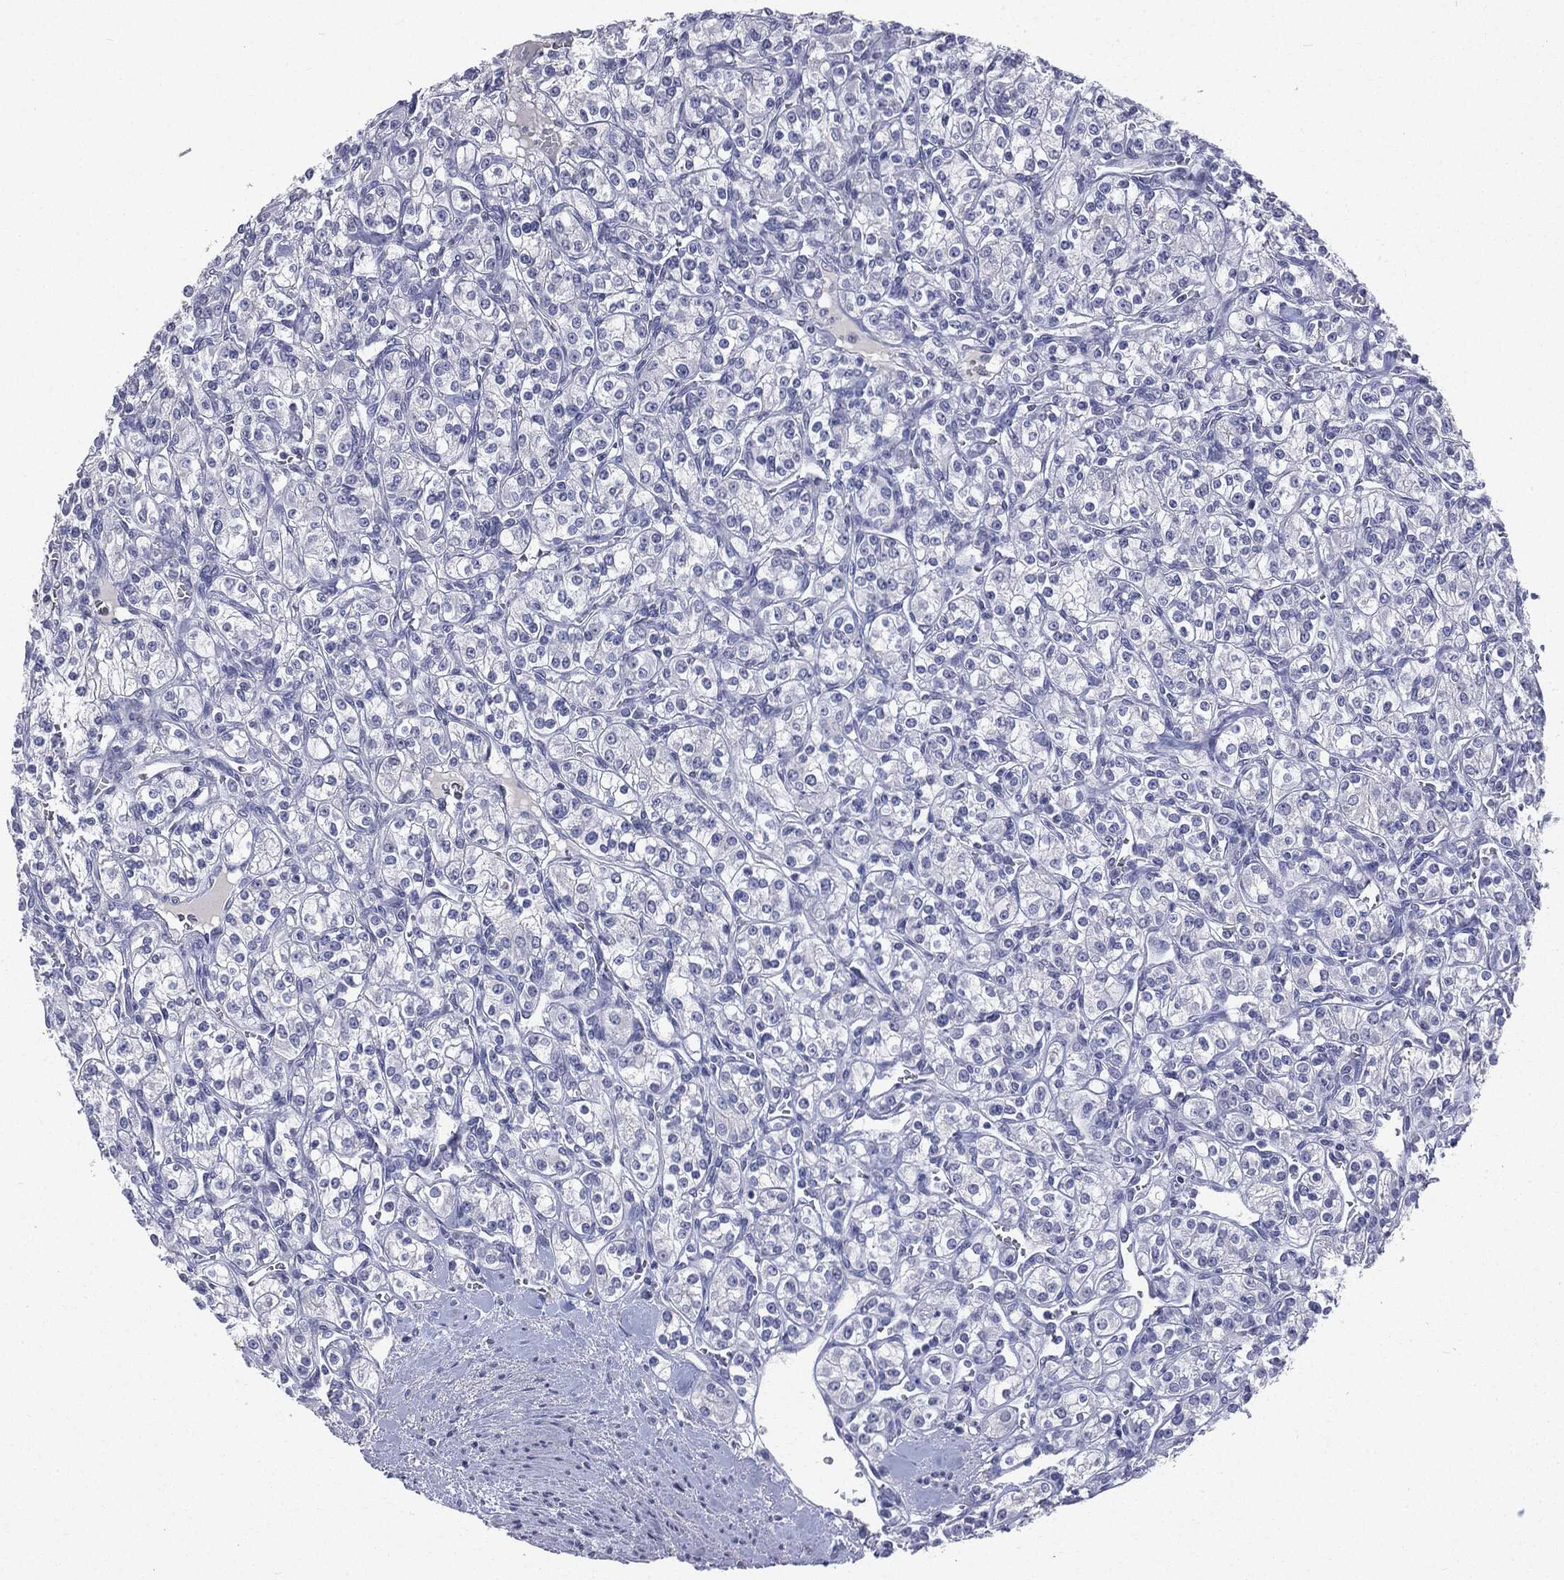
{"staining": {"intensity": "negative", "quantity": "none", "location": "none"}, "tissue": "renal cancer", "cell_type": "Tumor cells", "image_type": "cancer", "snomed": [{"axis": "morphology", "description": "Adenocarcinoma, NOS"}, {"axis": "topography", "description": "Kidney"}], "caption": "A high-resolution histopathology image shows immunohistochemistry staining of renal adenocarcinoma, which demonstrates no significant positivity in tumor cells. (Brightfield microscopy of DAB (3,3'-diaminobenzidine) IHC at high magnification).", "gene": "TSHB", "patient": {"sex": "male", "age": 77}}